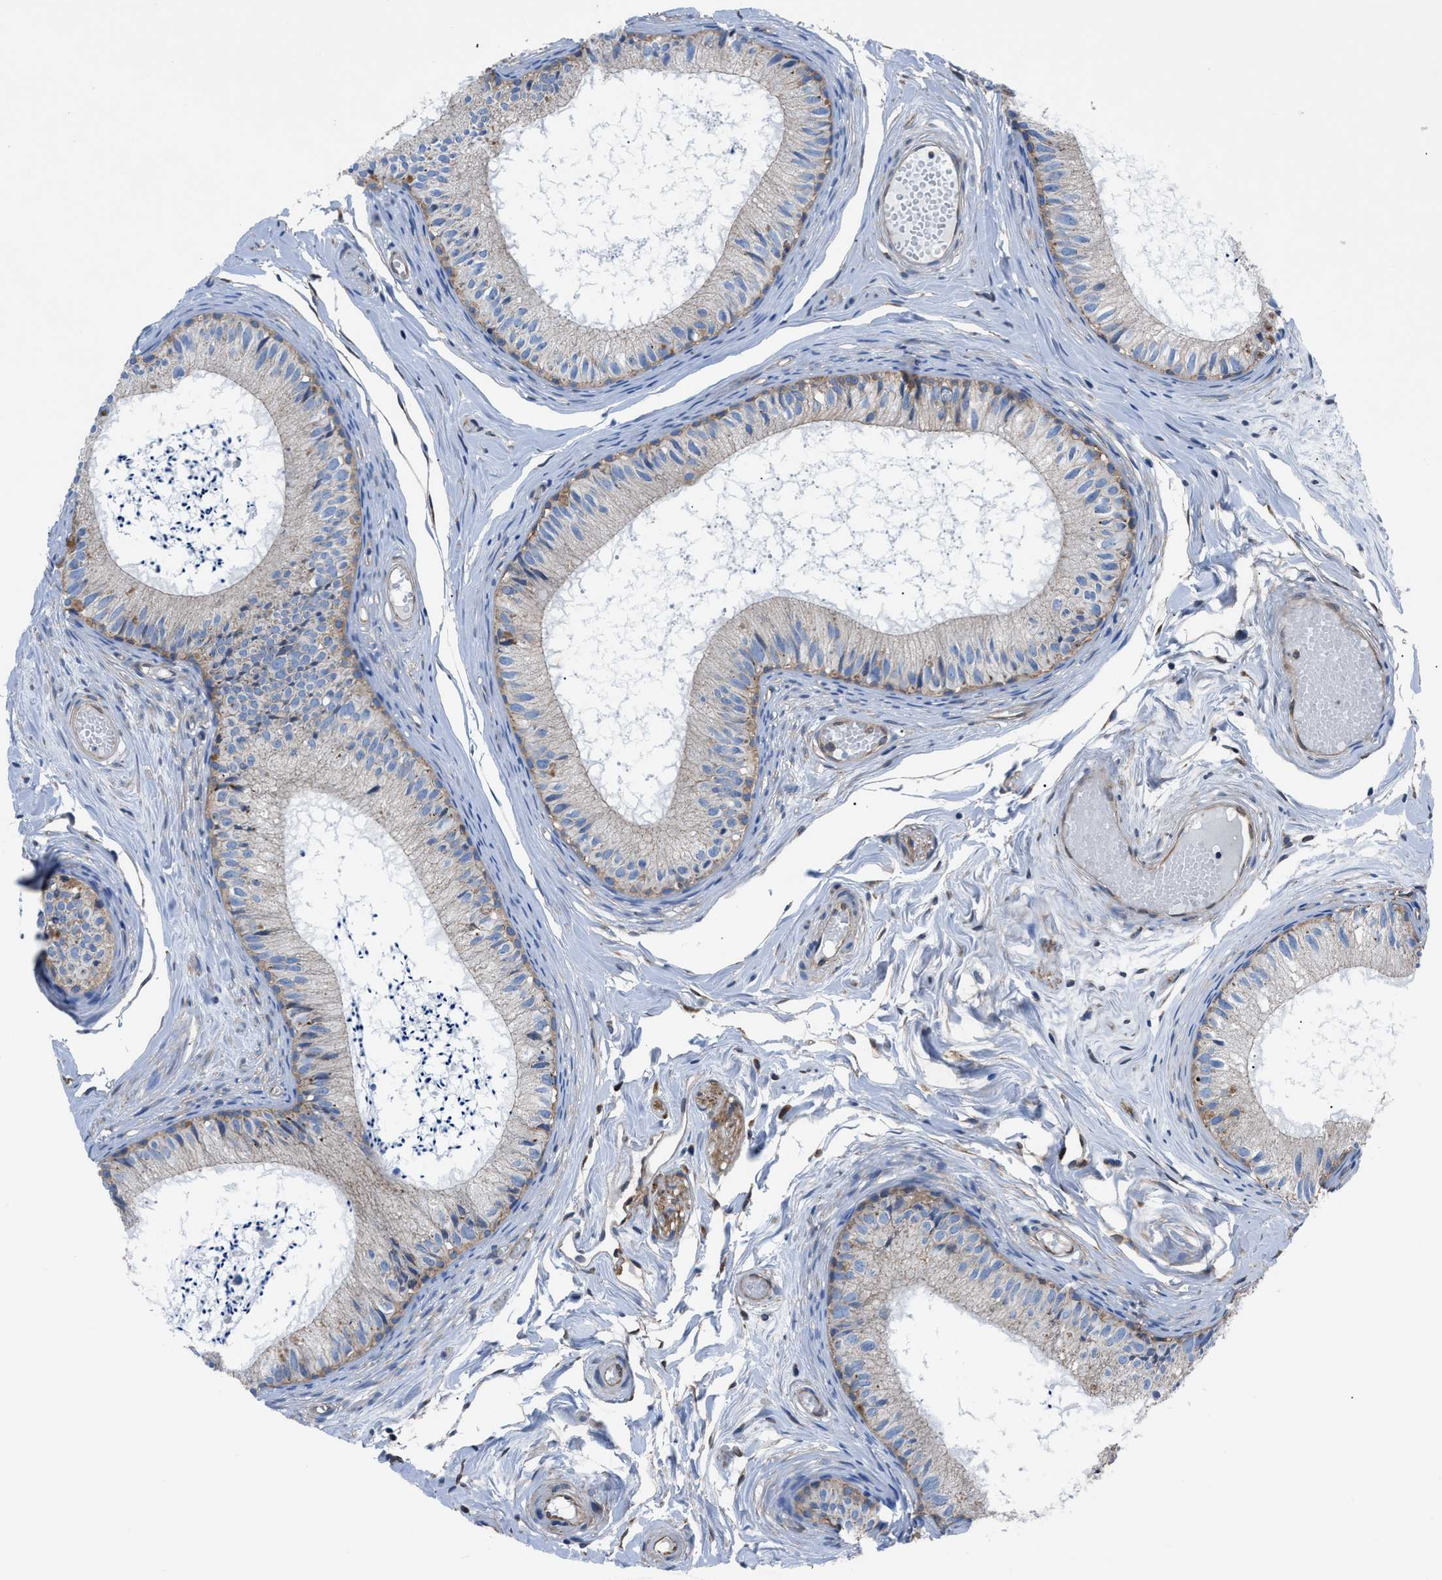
{"staining": {"intensity": "moderate", "quantity": "<25%", "location": "cytoplasmic/membranous"}, "tissue": "epididymis", "cell_type": "Glandular cells", "image_type": "normal", "snomed": [{"axis": "morphology", "description": "Normal tissue, NOS"}, {"axis": "topography", "description": "Epididymis"}], "caption": "Protein expression analysis of benign epididymis demonstrates moderate cytoplasmic/membranous positivity in about <25% of glandular cells.", "gene": "DMAC1", "patient": {"sex": "male", "age": 46}}